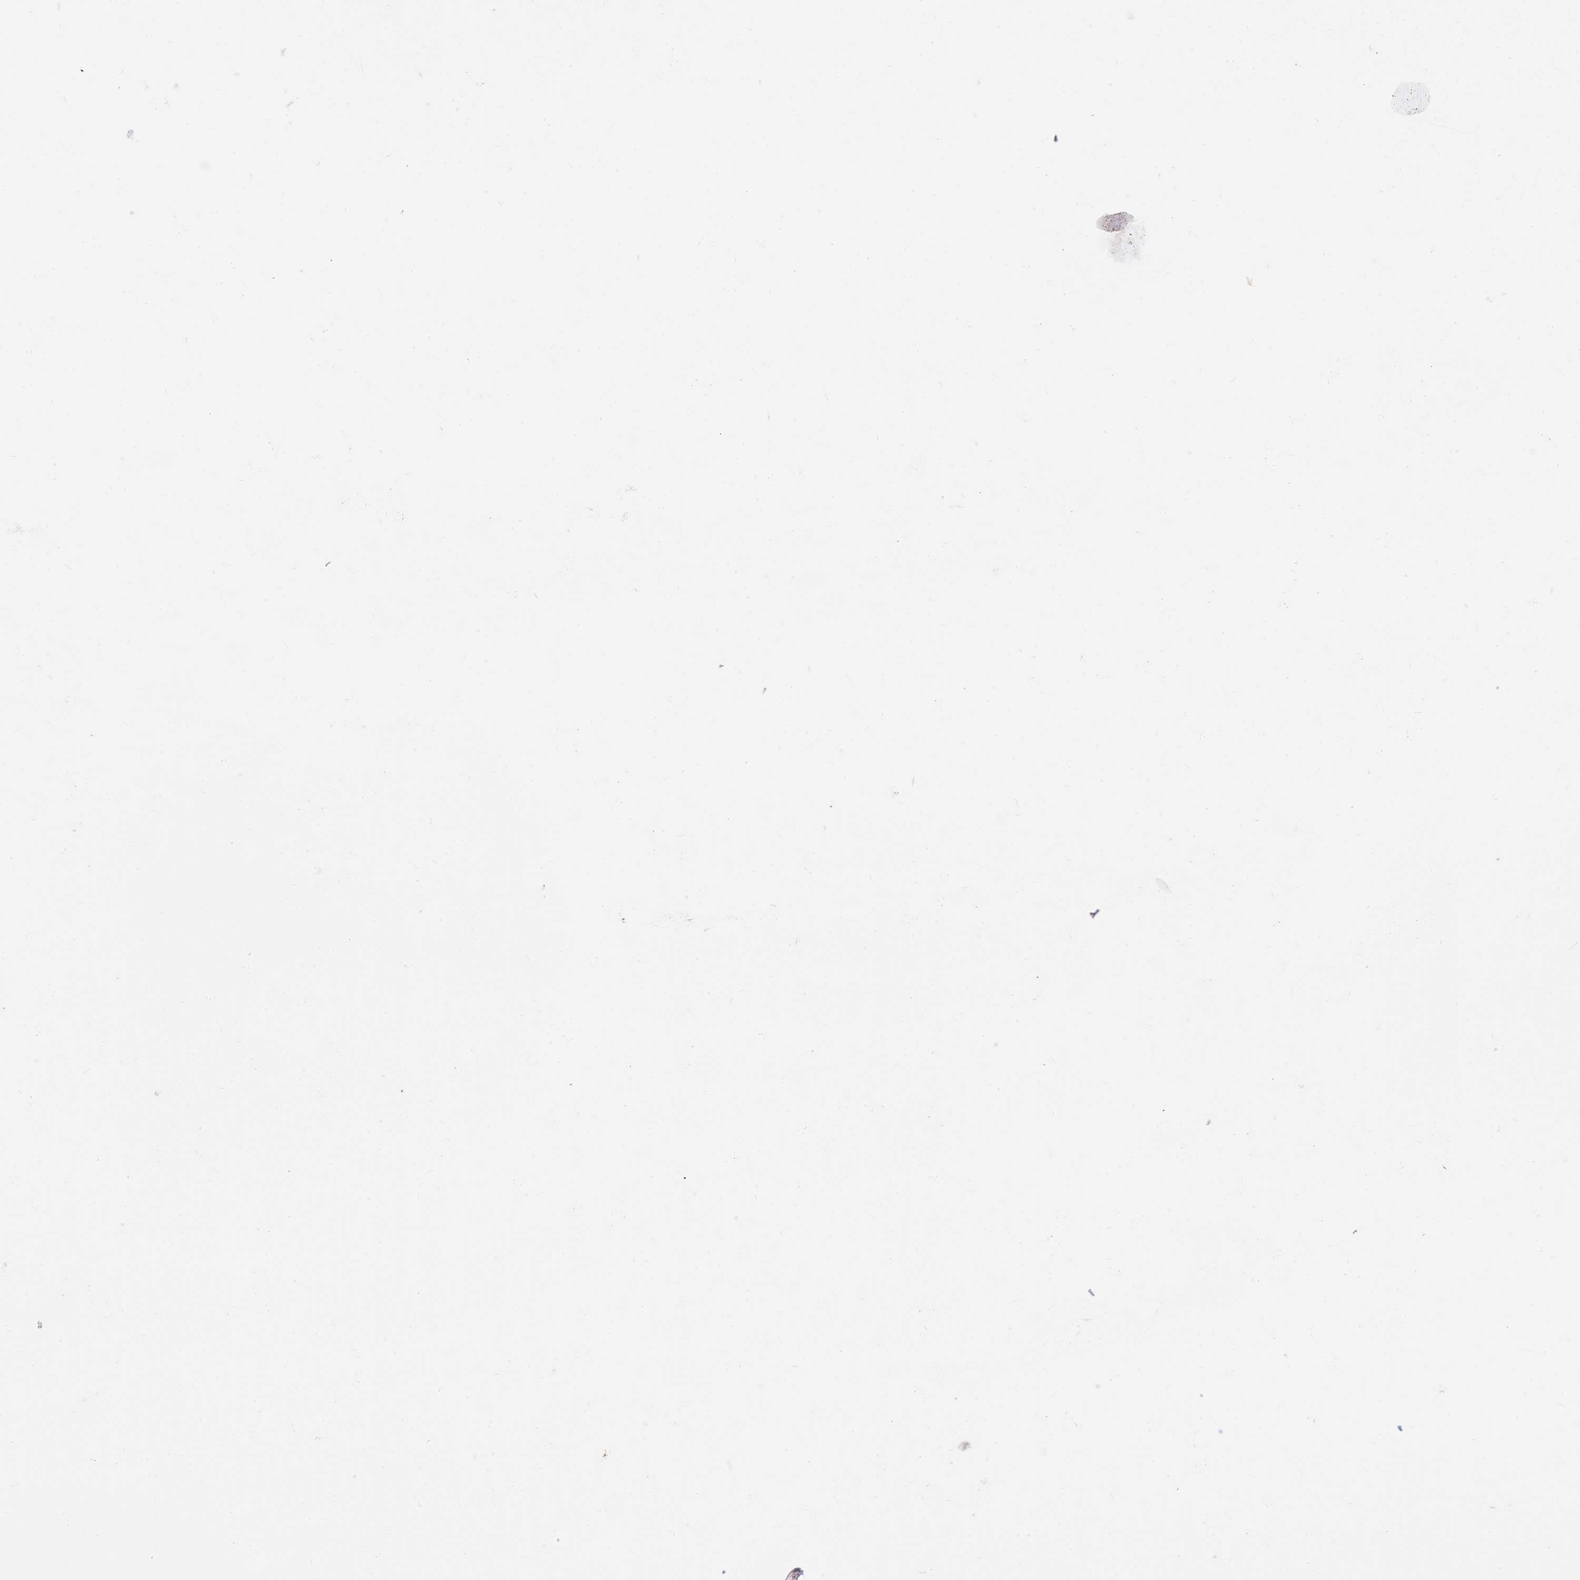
{"staining": {"intensity": "negative", "quantity": "none", "location": "none"}, "tissue": "skin", "cell_type": "Fibroblasts", "image_type": "normal", "snomed": [{"axis": "morphology", "description": "Normal tissue, NOS"}, {"axis": "topography", "description": "Skin"}], "caption": "This is a micrograph of immunohistochemistry staining of benign skin, which shows no staining in fibroblasts. (DAB immunohistochemistry (IHC) visualized using brightfield microscopy, high magnification).", "gene": "SERPINB3", "patient": {"sex": "female", "age": 34}}